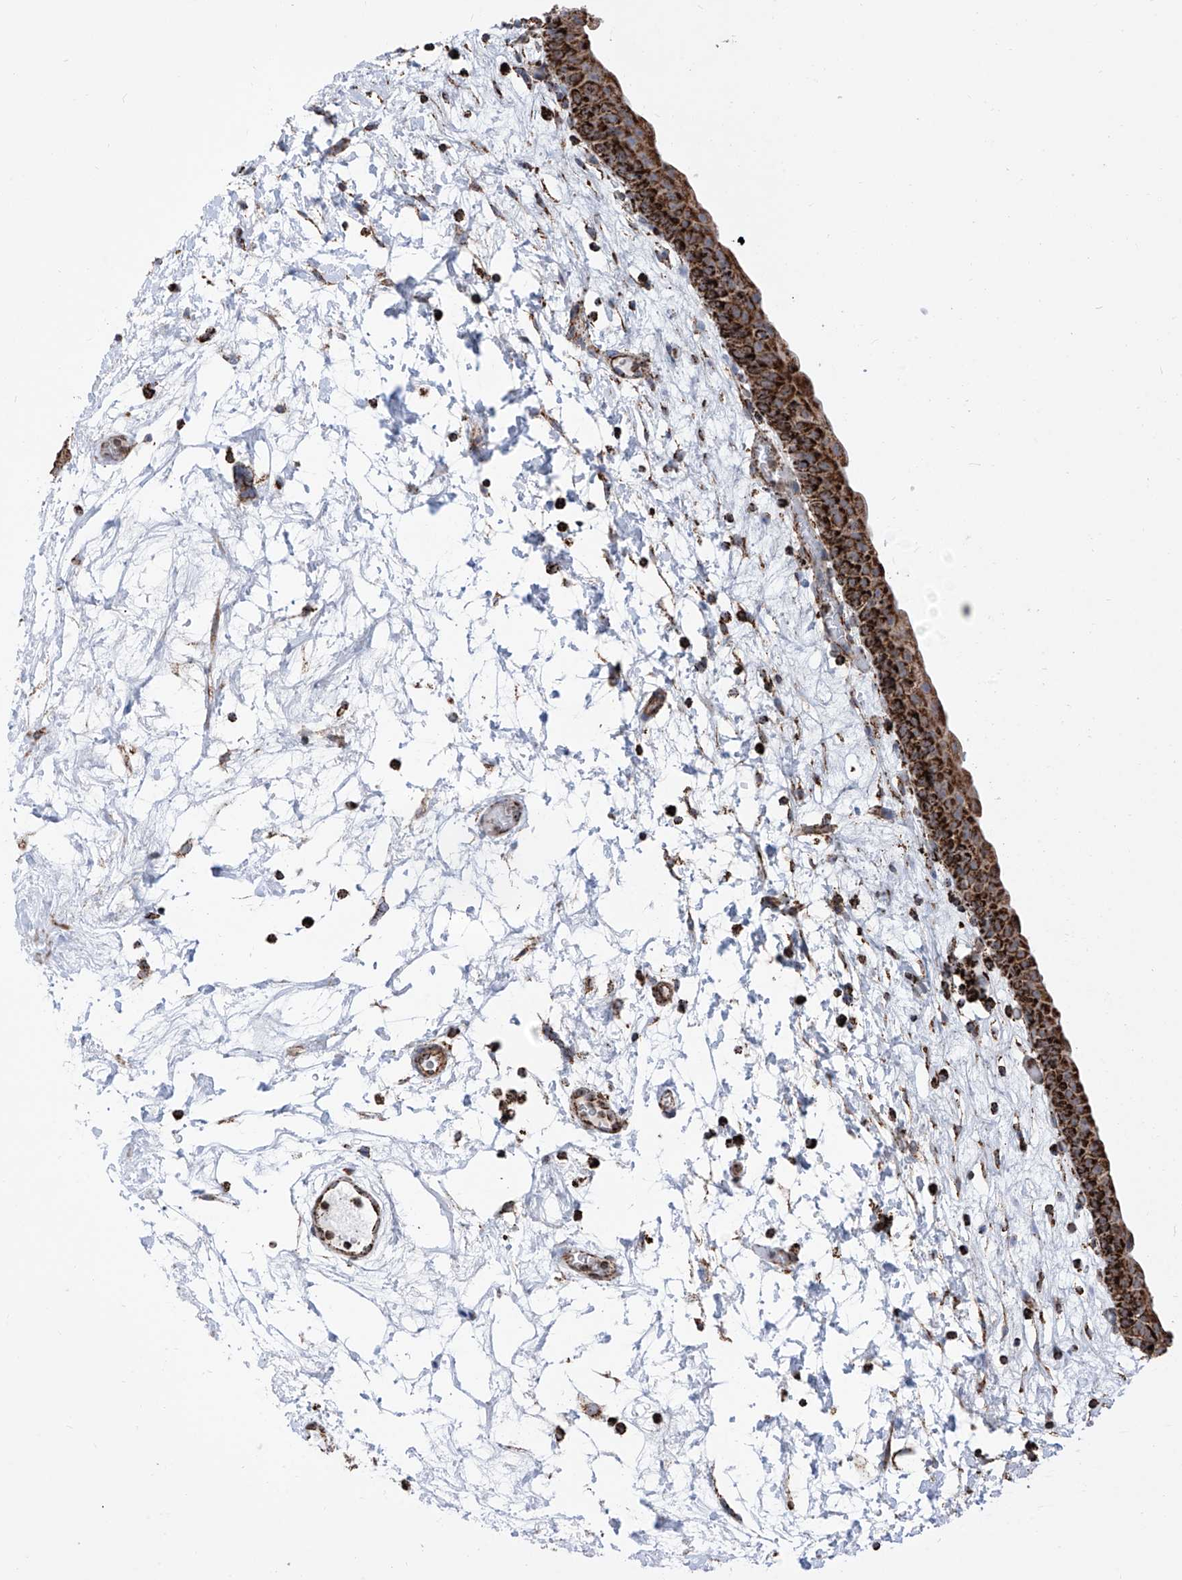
{"staining": {"intensity": "strong", "quantity": ">75%", "location": "cytoplasmic/membranous"}, "tissue": "urinary bladder", "cell_type": "Urothelial cells", "image_type": "normal", "snomed": [{"axis": "morphology", "description": "Normal tissue, NOS"}, {"axis": "topography", "description": "Urinary bladder"}], "caption": "Benign urinary bladder demonstrates strong cytoplasmic/membranous staining in approximately >75% of urothelial cells, visualized by immunohistochemistry. The staining was performed using DAB (3,3'-diaminobenzidine), with brown indicating positive protein expression. Nuclei are stained blue with hematoxylin.", "gene": "COX5B", "patient": {"sex": "male", "age": 83}}